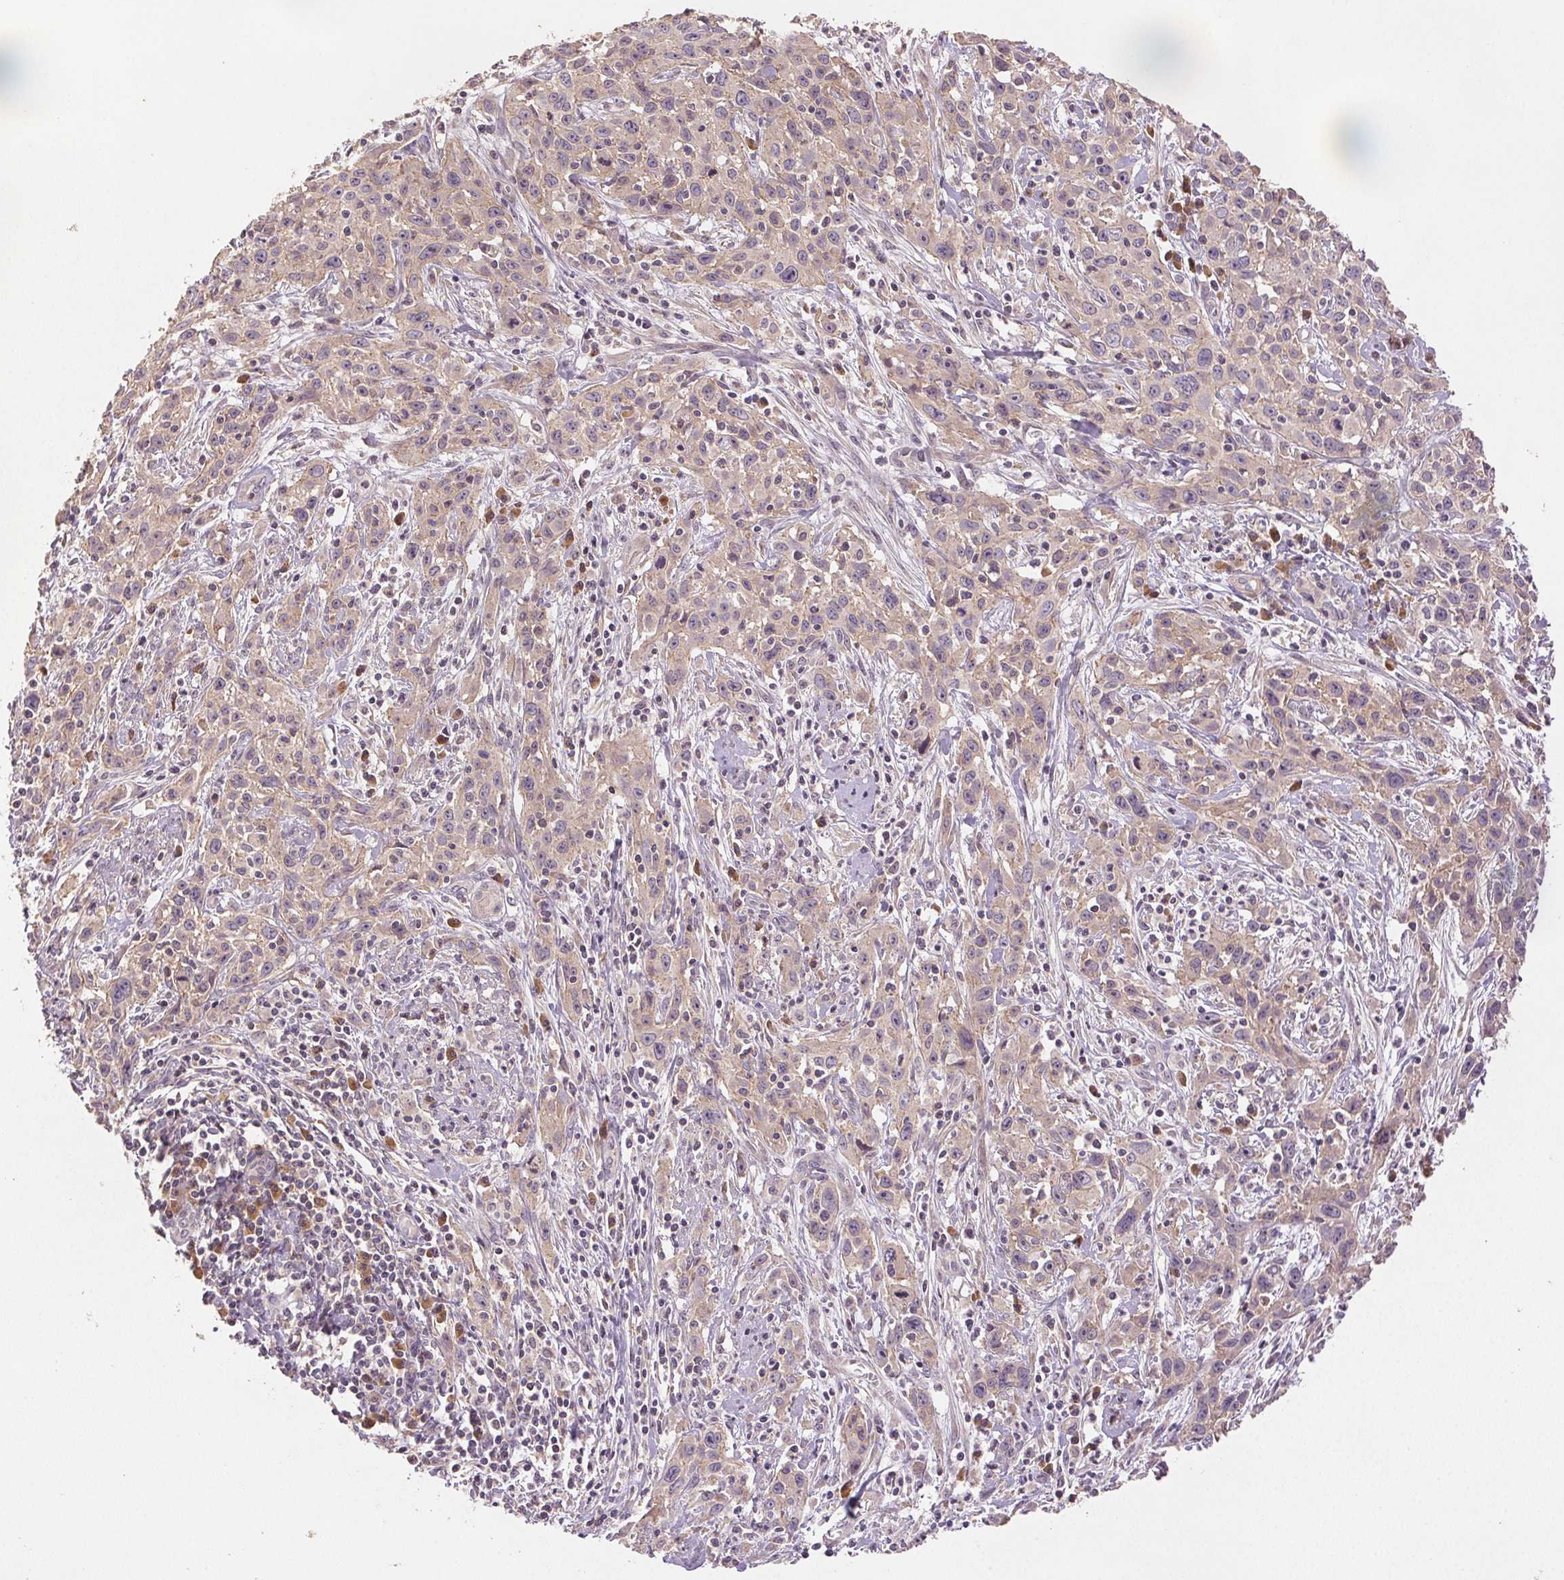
{"staining": {"intensity": "weak", "quantity": "25%-75%", "location": "cytoplasmic/membranous"}, "tissue": "cervical cancer", "cell_type": "Tumor cells", "image_type": "cancer", "snomed": [{"axis": "morphology", "description": "Squamous cell carcinoma, NOS"}, {"axis": "topography", "description": "Cervix"}], "caption": "Weak cytoplasmic/membranous protein expression is identified in about 25%-75% of tumor cells in cervical cancer.", "gene": "YIF1B", "patient": {"sex": "female", "age": 38}}